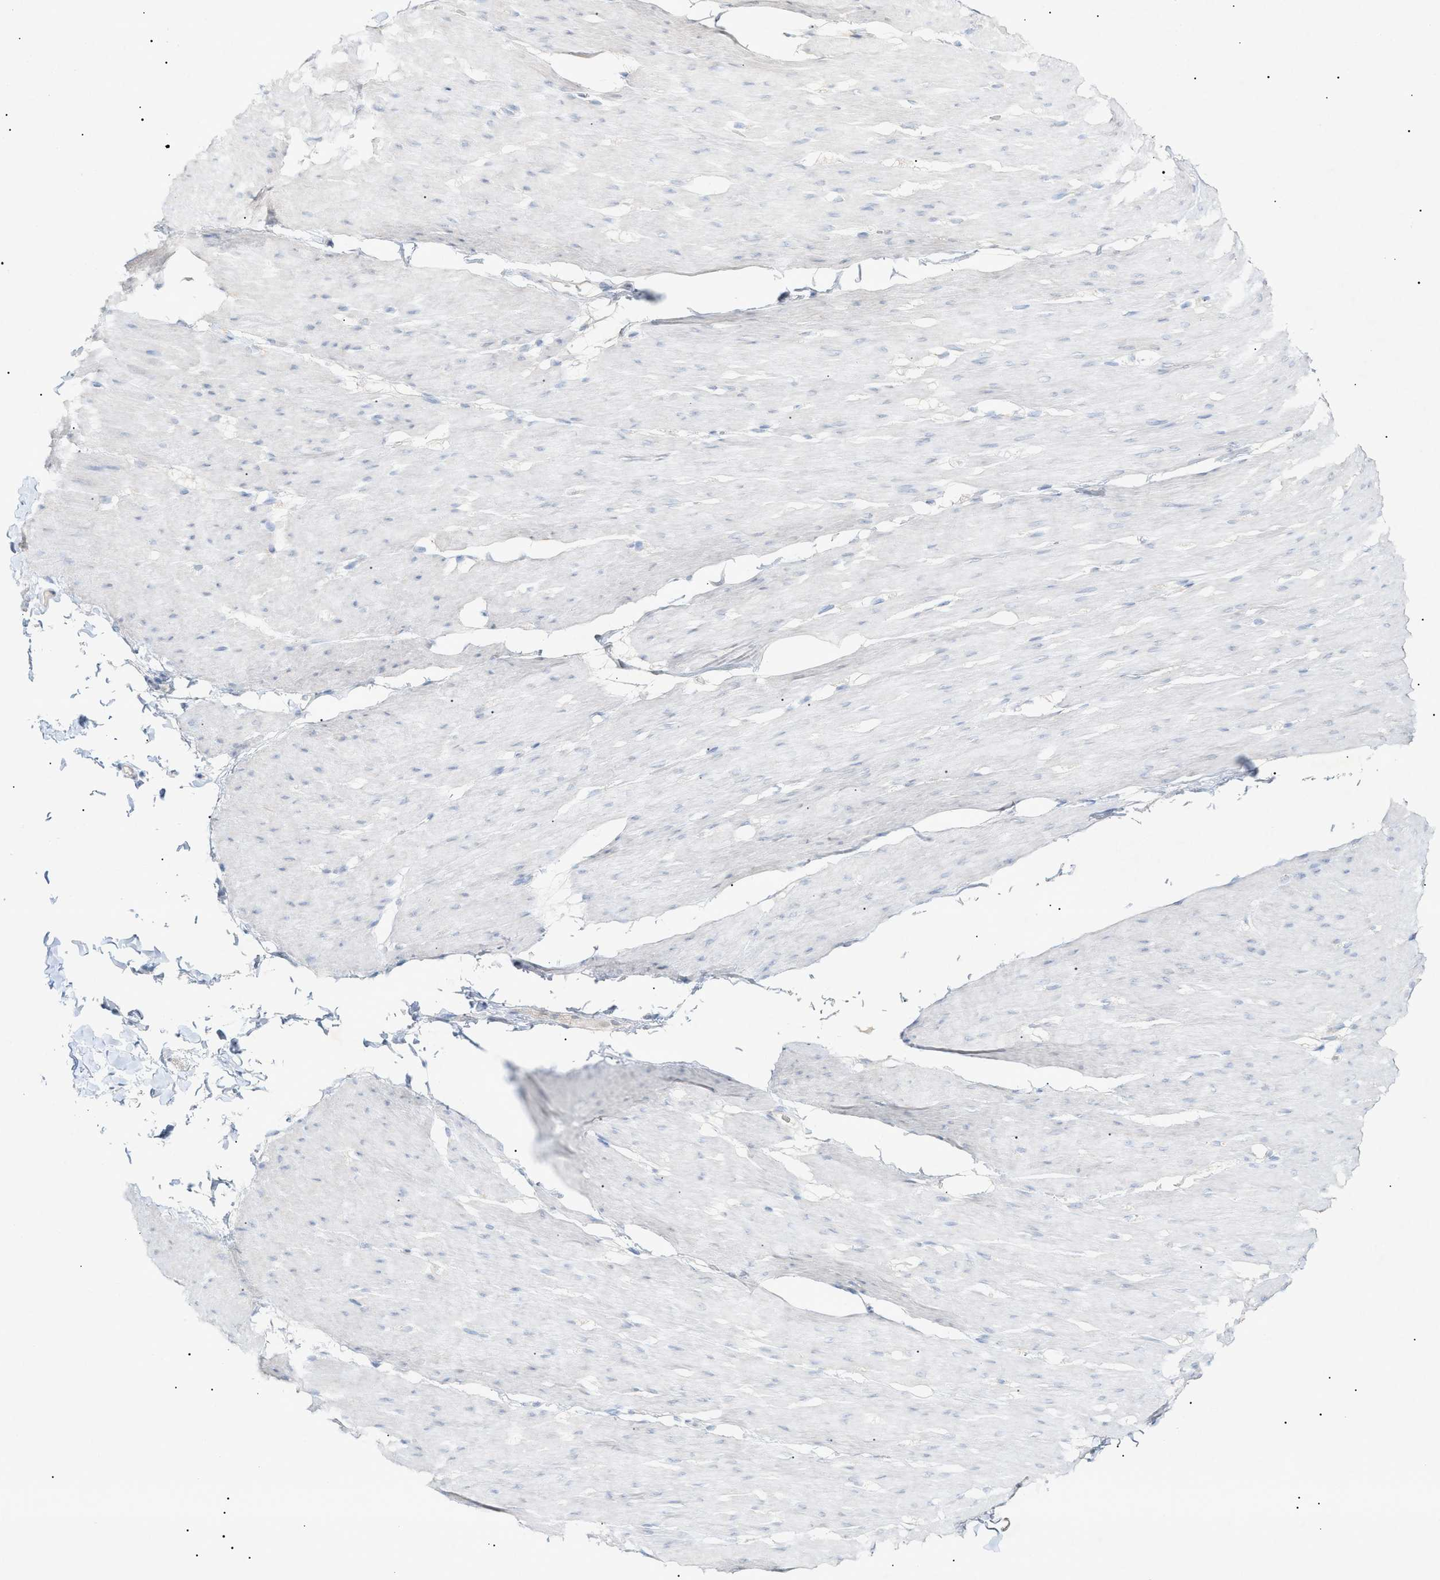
{"staining": {"intensity": "negative", "quantity": "none", "location": "none"}, "tissue": "smooth muscle", "cell_type": "Smooth muscle cells", "image_type": "normal", "snomed": [{"axis": "morphology", "description": "Normal tissue, NOS"}, {"axis": "topography", "description": "Smooth muscle"}, {"axis": "topography", "description": "Colon"}], "caption": "DAB immunohistochemical staining of unremarkable human smooth muscle demonstrates no significant staining in smooth muscle cells. The staining is performed using DAB (3,3'-diaminobenzidine) brown chromogen with nuclei counter-stained in using hematoxylin.", "gene": "SLC25A31", "patient": {"sex": "male", "age": 67}}